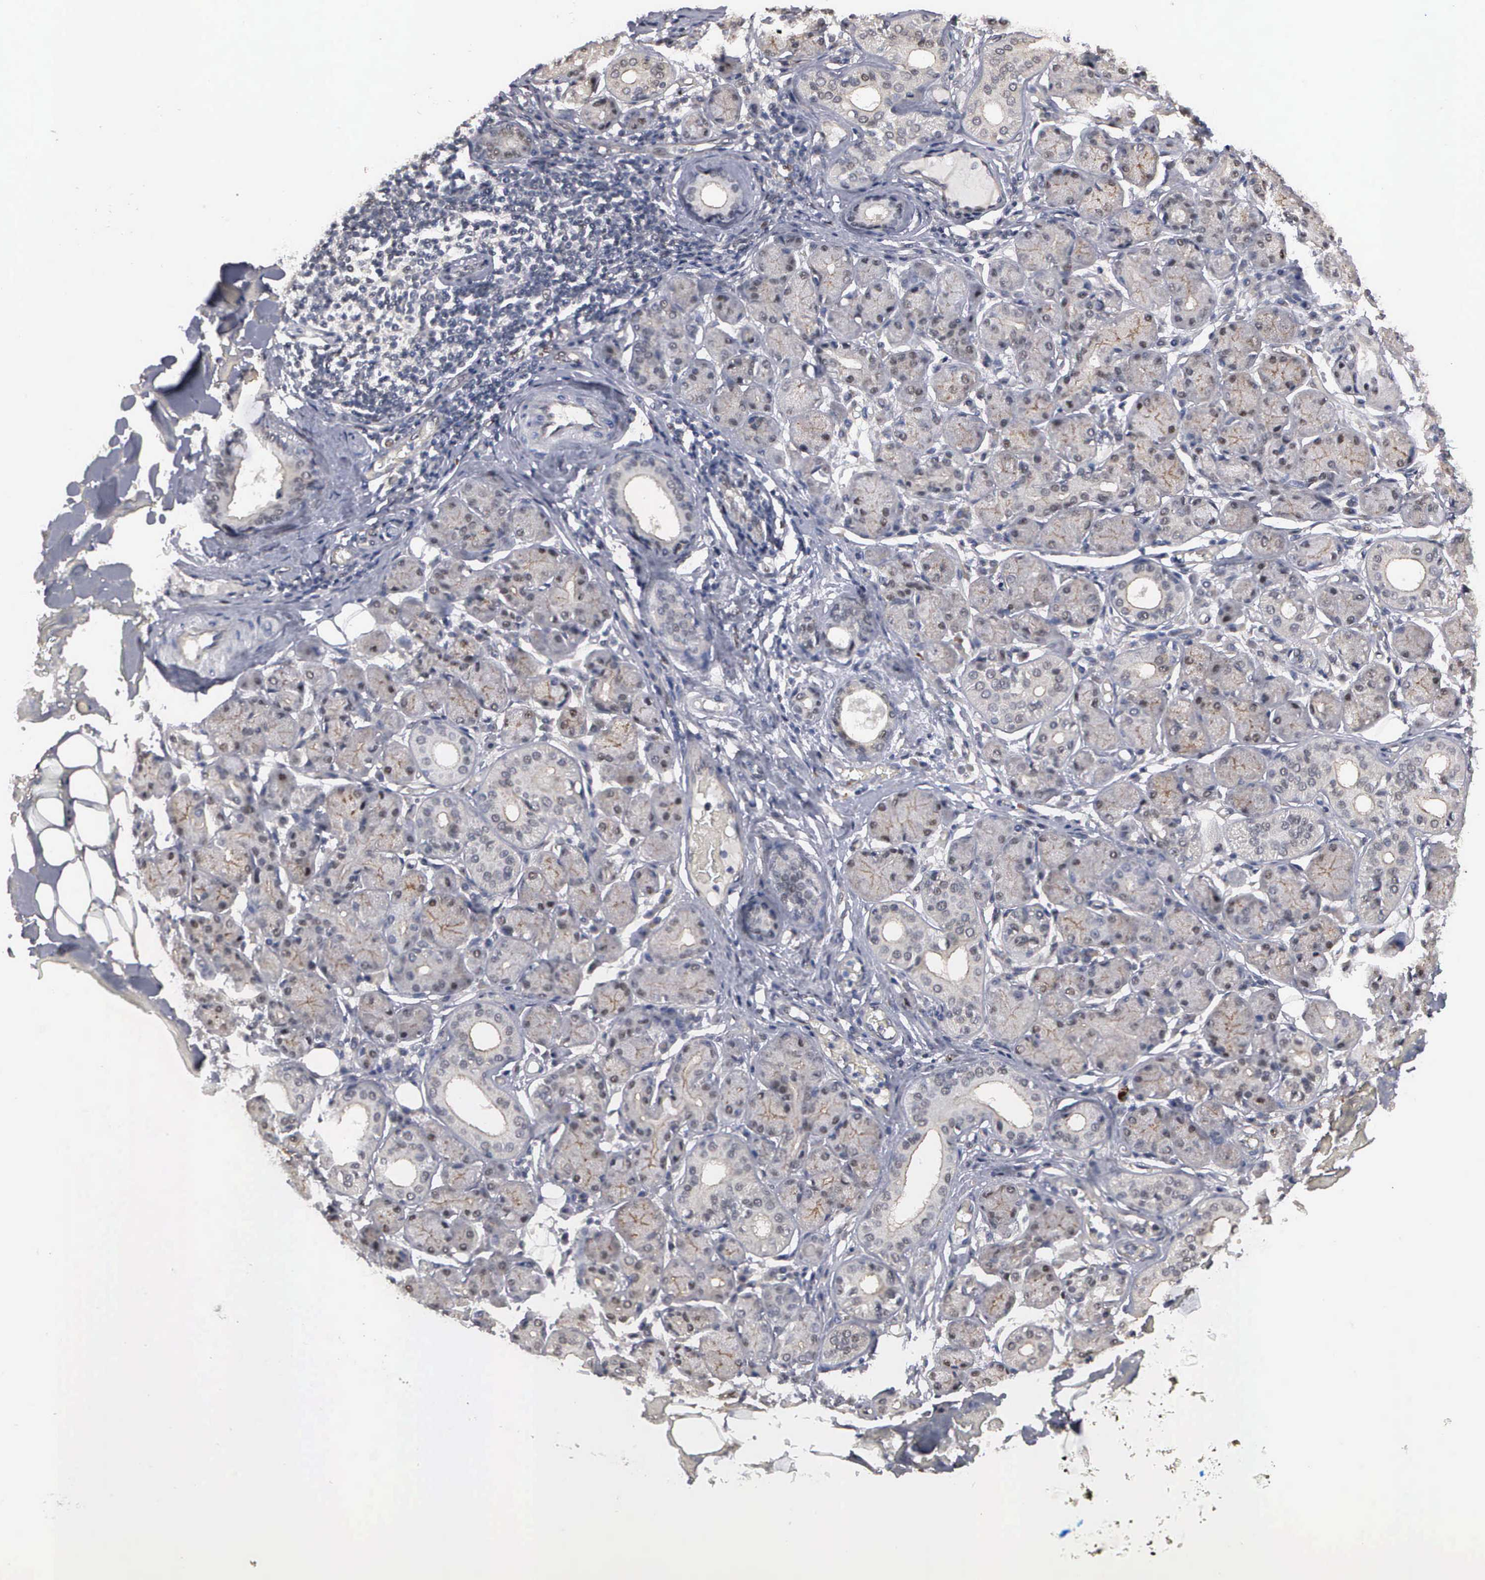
{"staining": {"intensity": "weak", "quantity": "25%-75%", "location": "cytoplasmic/membranous,nuclear"}, "tissue": "salivary gland", "cell_type": "Glandular cells", "image_type": "normal", "snomed": [{"axis": "morphology", "description": "Normal tissue, NOS"}, {"axis": "topography", "description": "Salivary gland"}, {"axis": "topography", "description": "Peripheral nerve tissue"}], "caption": "Immunohistochemical staining of benign human salivary gland demonstrates 25%-75% levels of weak cytoplasmic/membranous,nuclear protein expression in about 25%-75% of glandular cells.", "gene": "ZBTB33", "patient": {"sex": "male", "age": 62}}